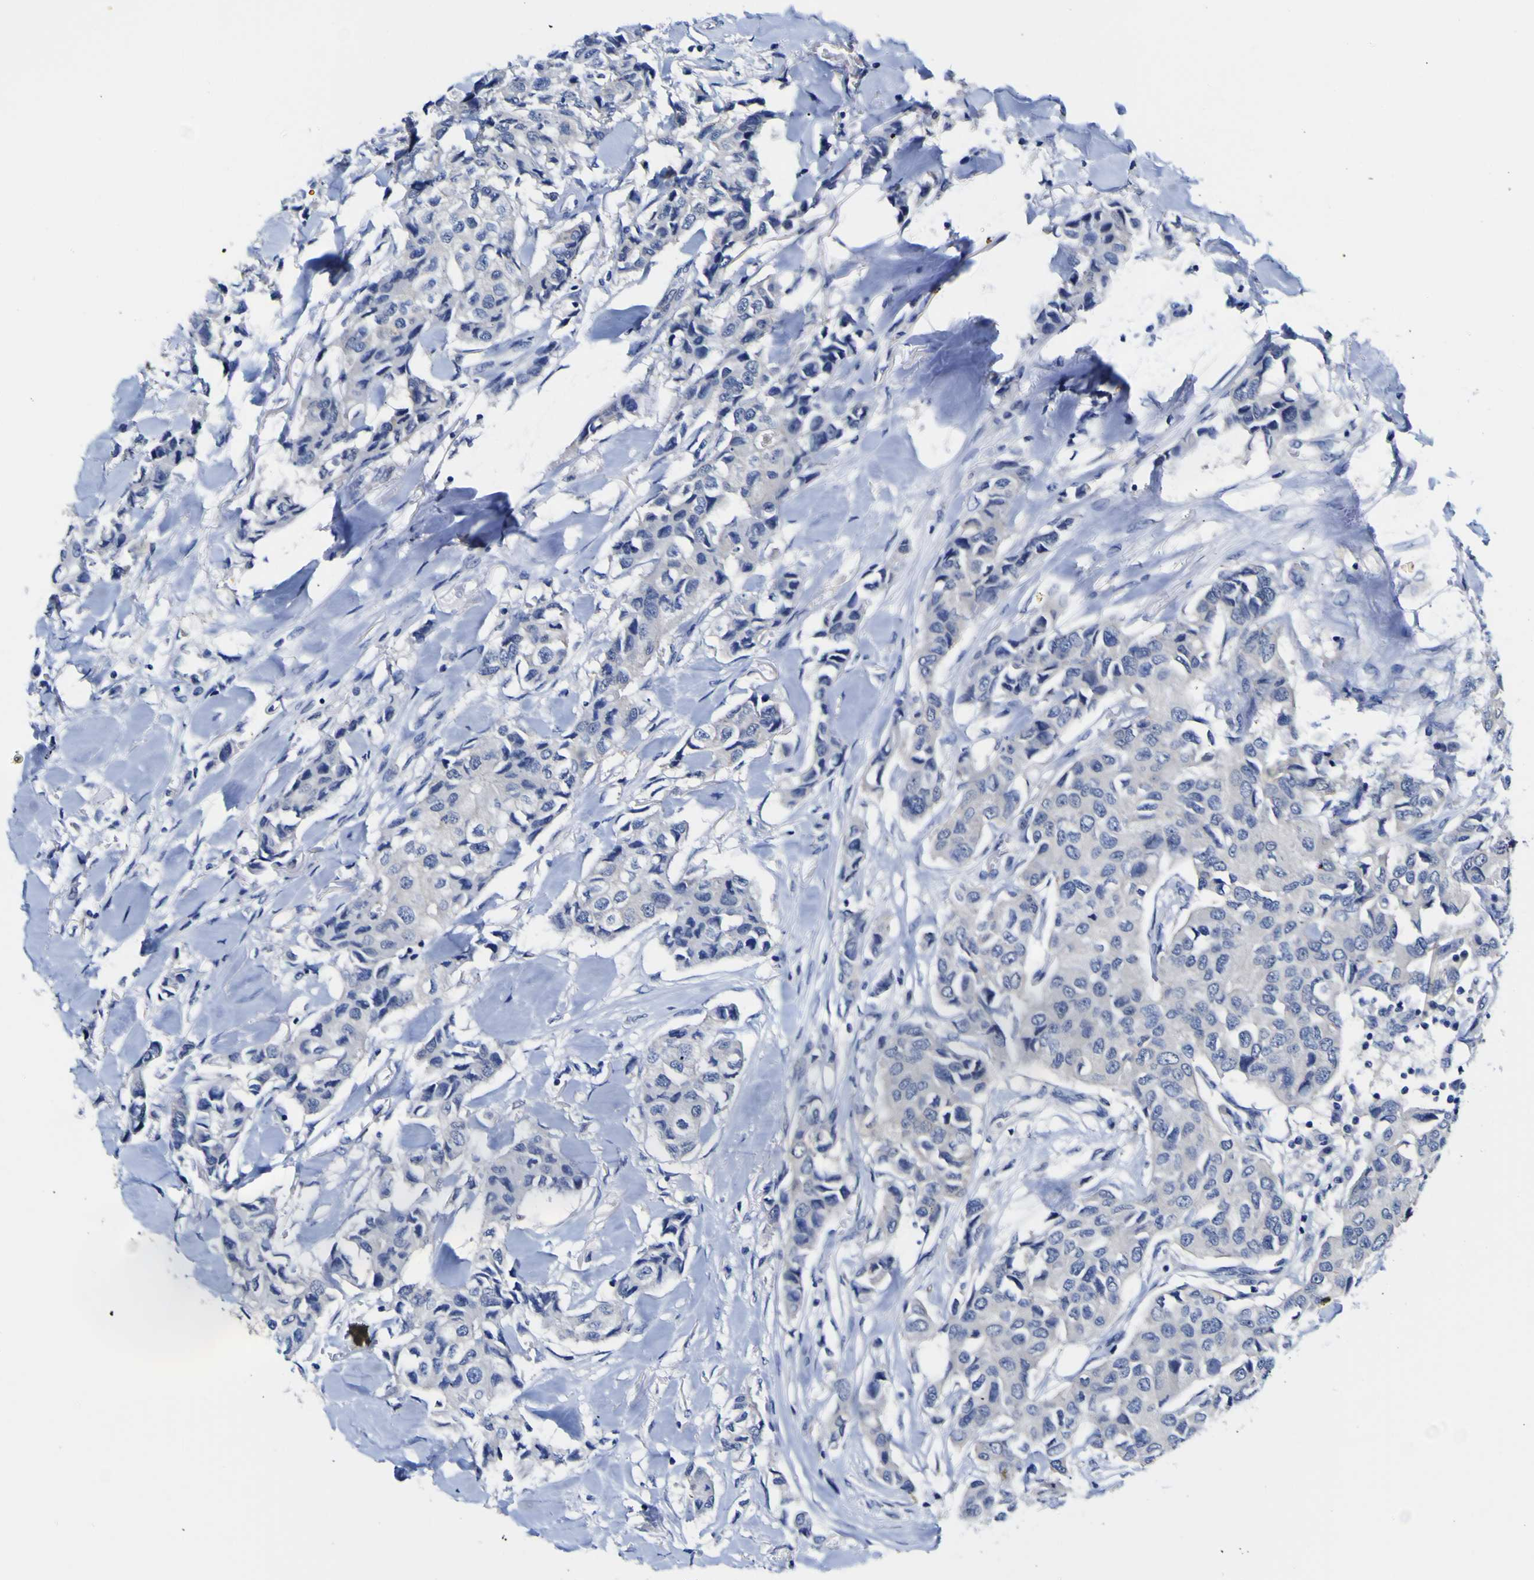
{"staining": {"intensity": "negative", "quantity": "none", "location": "none"}, "tissue": "breast cancer", "cell_type": "Tumor cells", "image_type": "cancer", "snomed": [{"axis": "morphology", "description": "Duct carcinoma"}, {"axis": "topography", "description": "Breast"}], "caption": "This is a histopathology image of immunohistochemistry staining of breast intraductal carcinoma, which shows no staining in tumor cells.", "gene": "CASP6", "patient": {"sex": "female", "age": 80}}